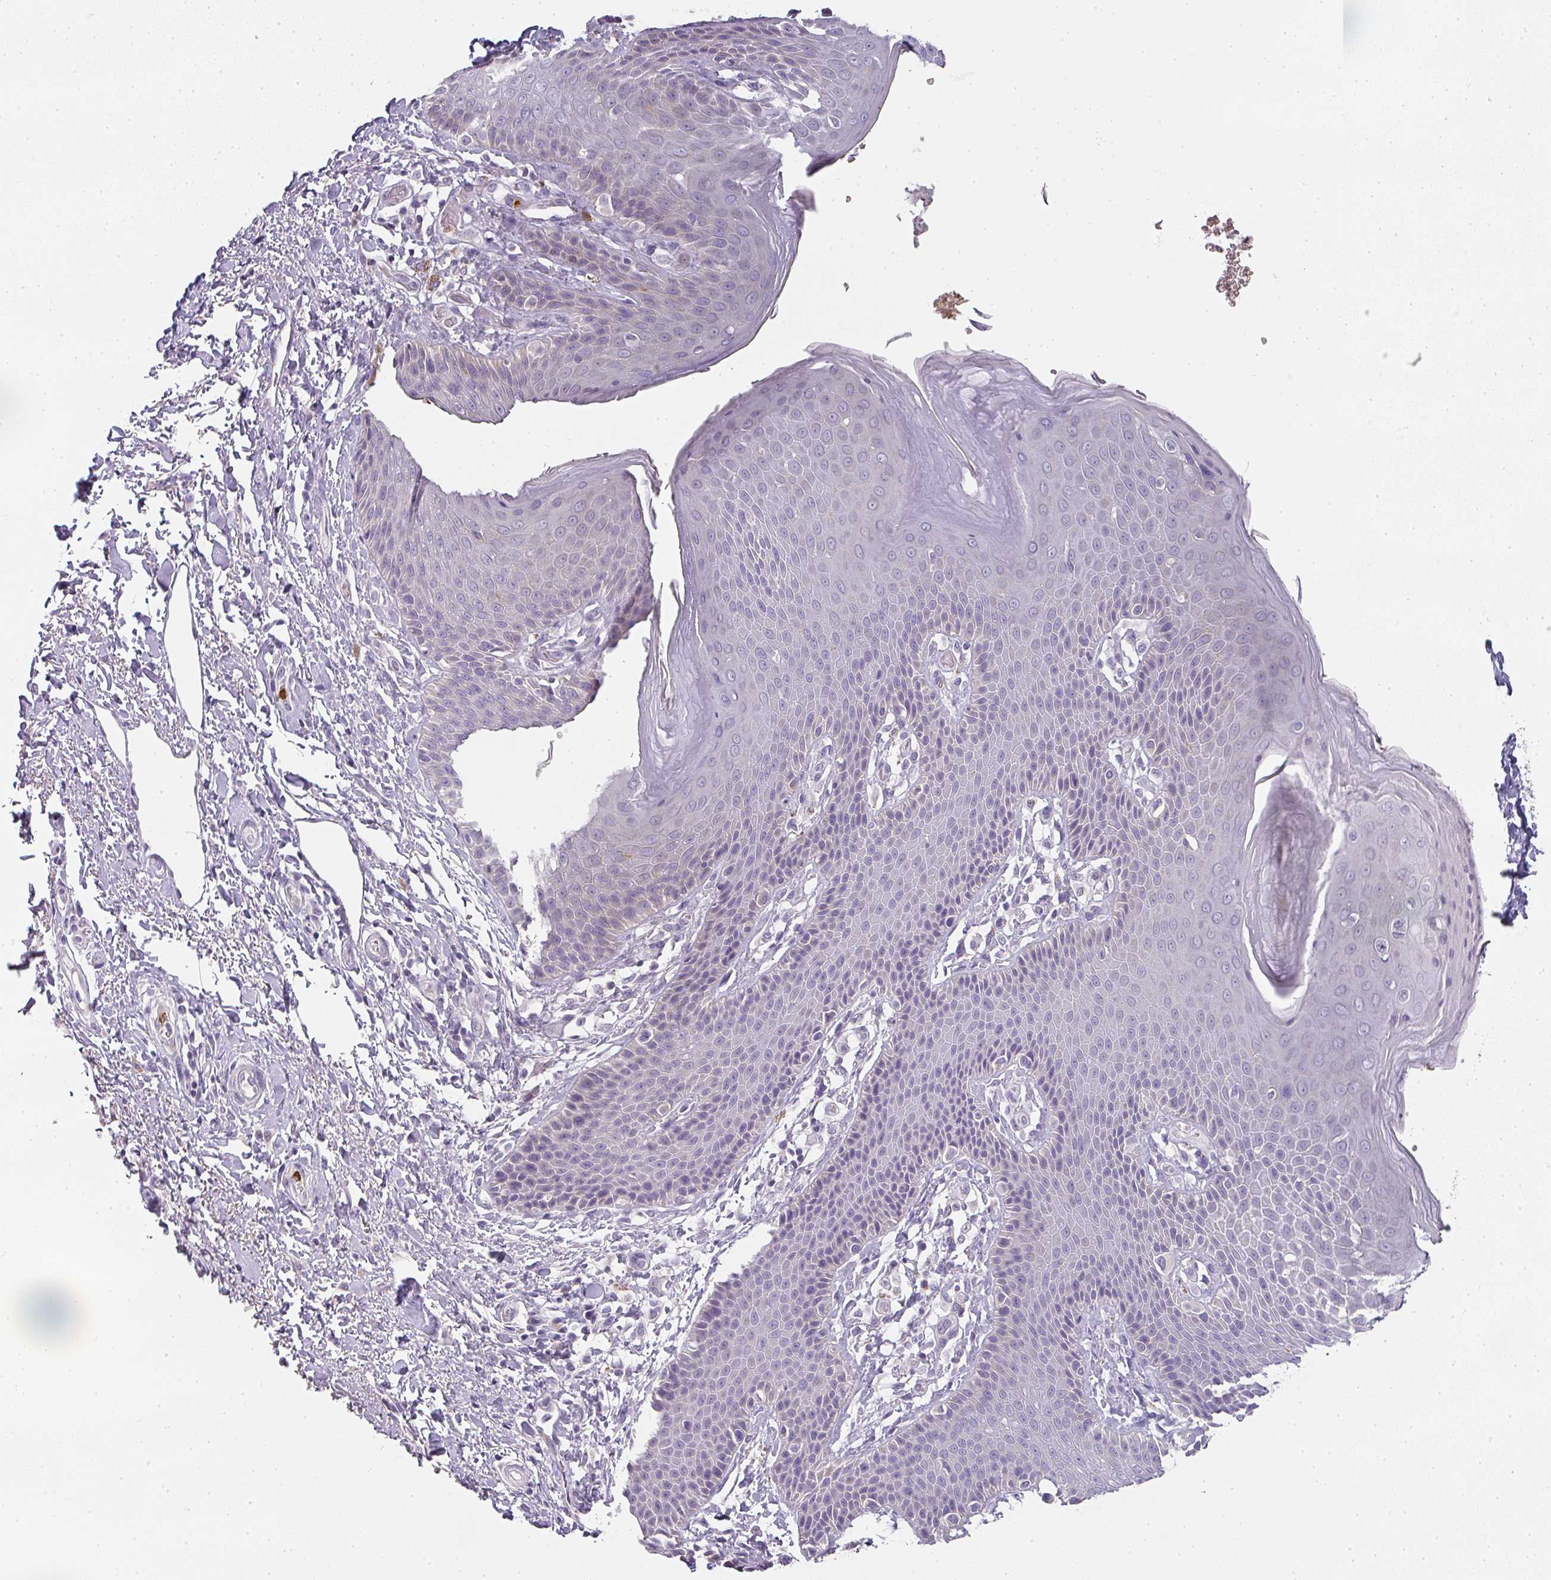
{"staining": {"intensity": "negative", "quantity": "none", "location": "none"}, "tissue": "skin", "cell_type": "Epidermal cells", "image_type": "normal", "snomed": [{"axis": "morphology", "description": "Normal tissue, NOS"}, {"axis": "topography", "description": "Peripheral nerve tissue"}], "caption": "Immunohistochemistry (IHC) photomicrograph of benign skin: skin stained with DAB (3,3'-diaminobenzidine) reveals no significant protein expression in epidermal cells.", "gene": "CAMP", "patient": {"sex": "male", "age": 51}}